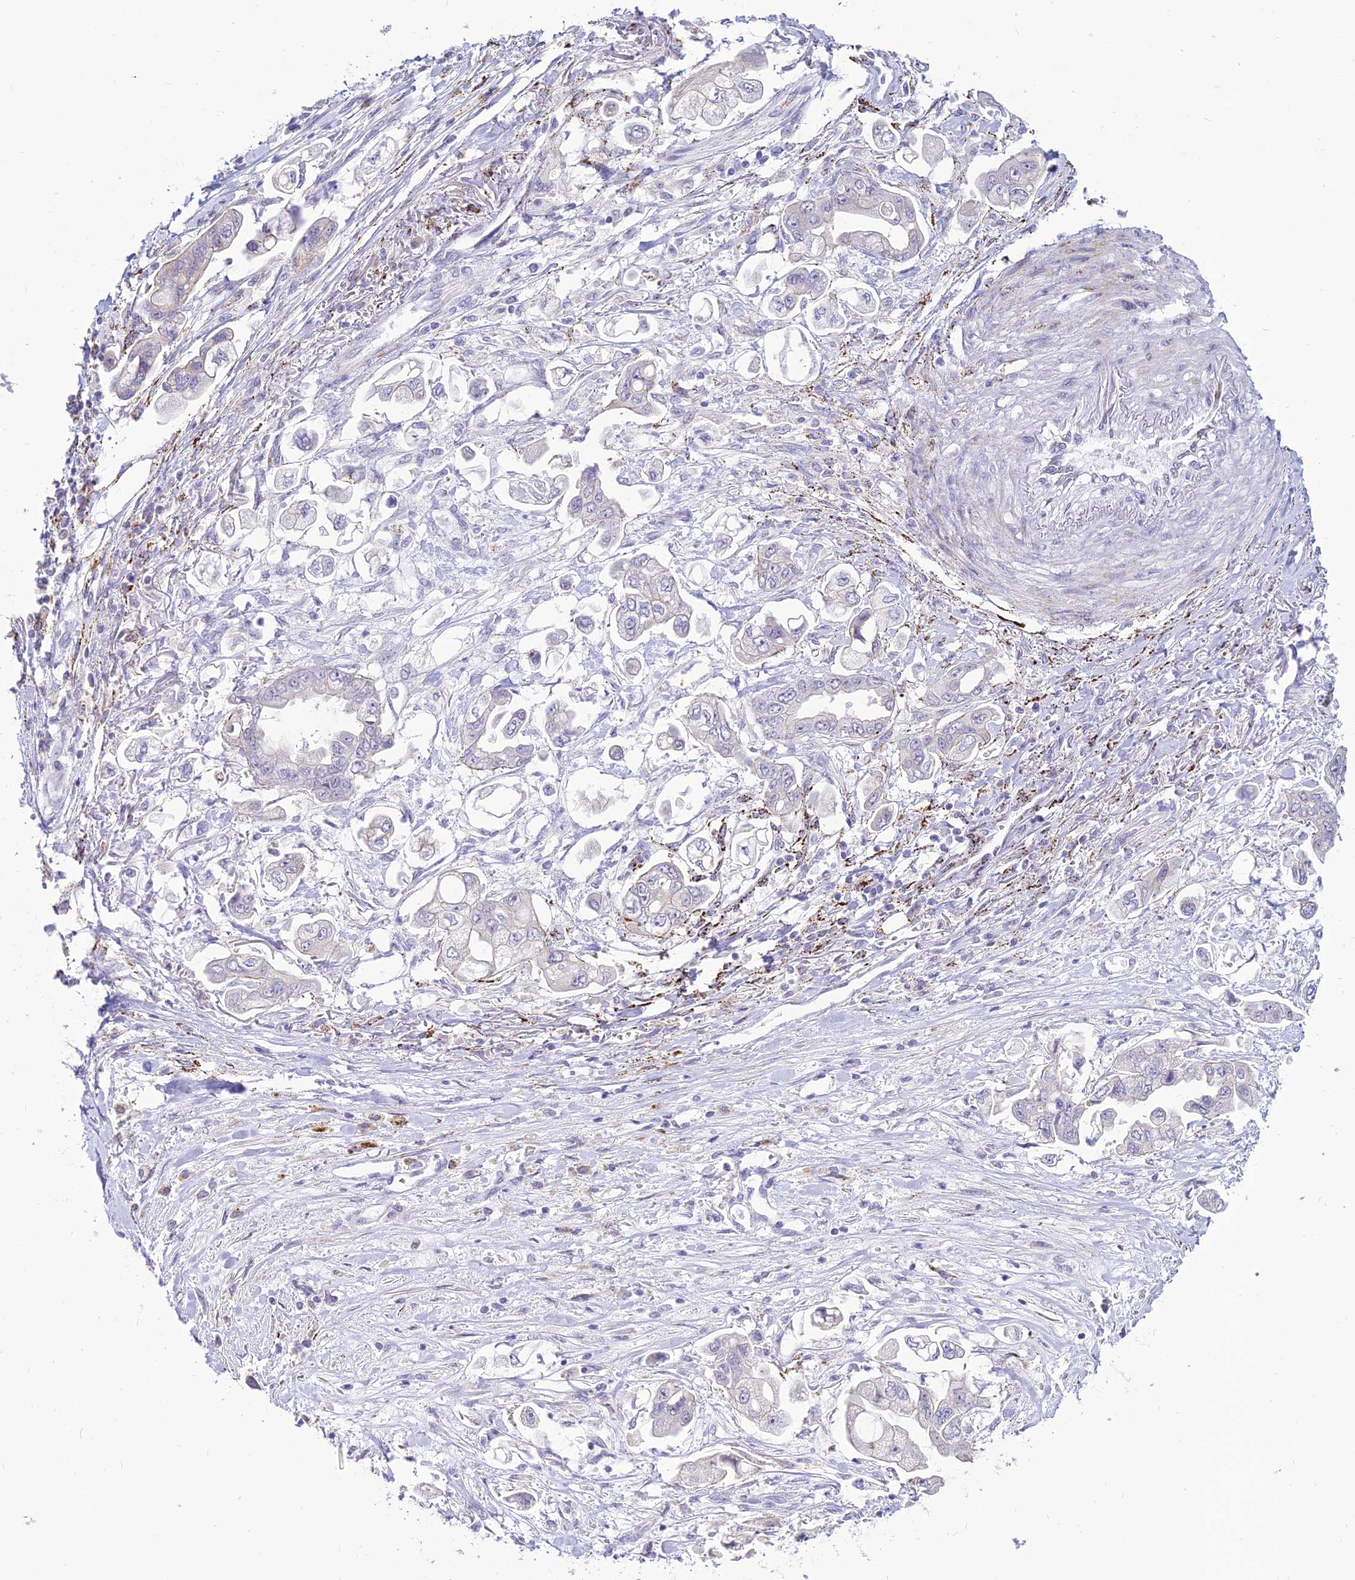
{"staining": {"intensity": "negative", "quantity": "none", "location": "none"}, "tissue": "stomach cancer", "cell_type": "Tumor cells", "image_type": "cancer", "snomed": [{"axis": "morphology", "description": "Adenocarcinoma, NOS"}, {"axis": "topography", "description": "Stomach"}], "caption": "Immunohistochemistry of stomach adenocarcinoma exhibits no staining in tumor cells.", "gene": "C6orf163", "patient": {"sex": "male", "age": 62}}